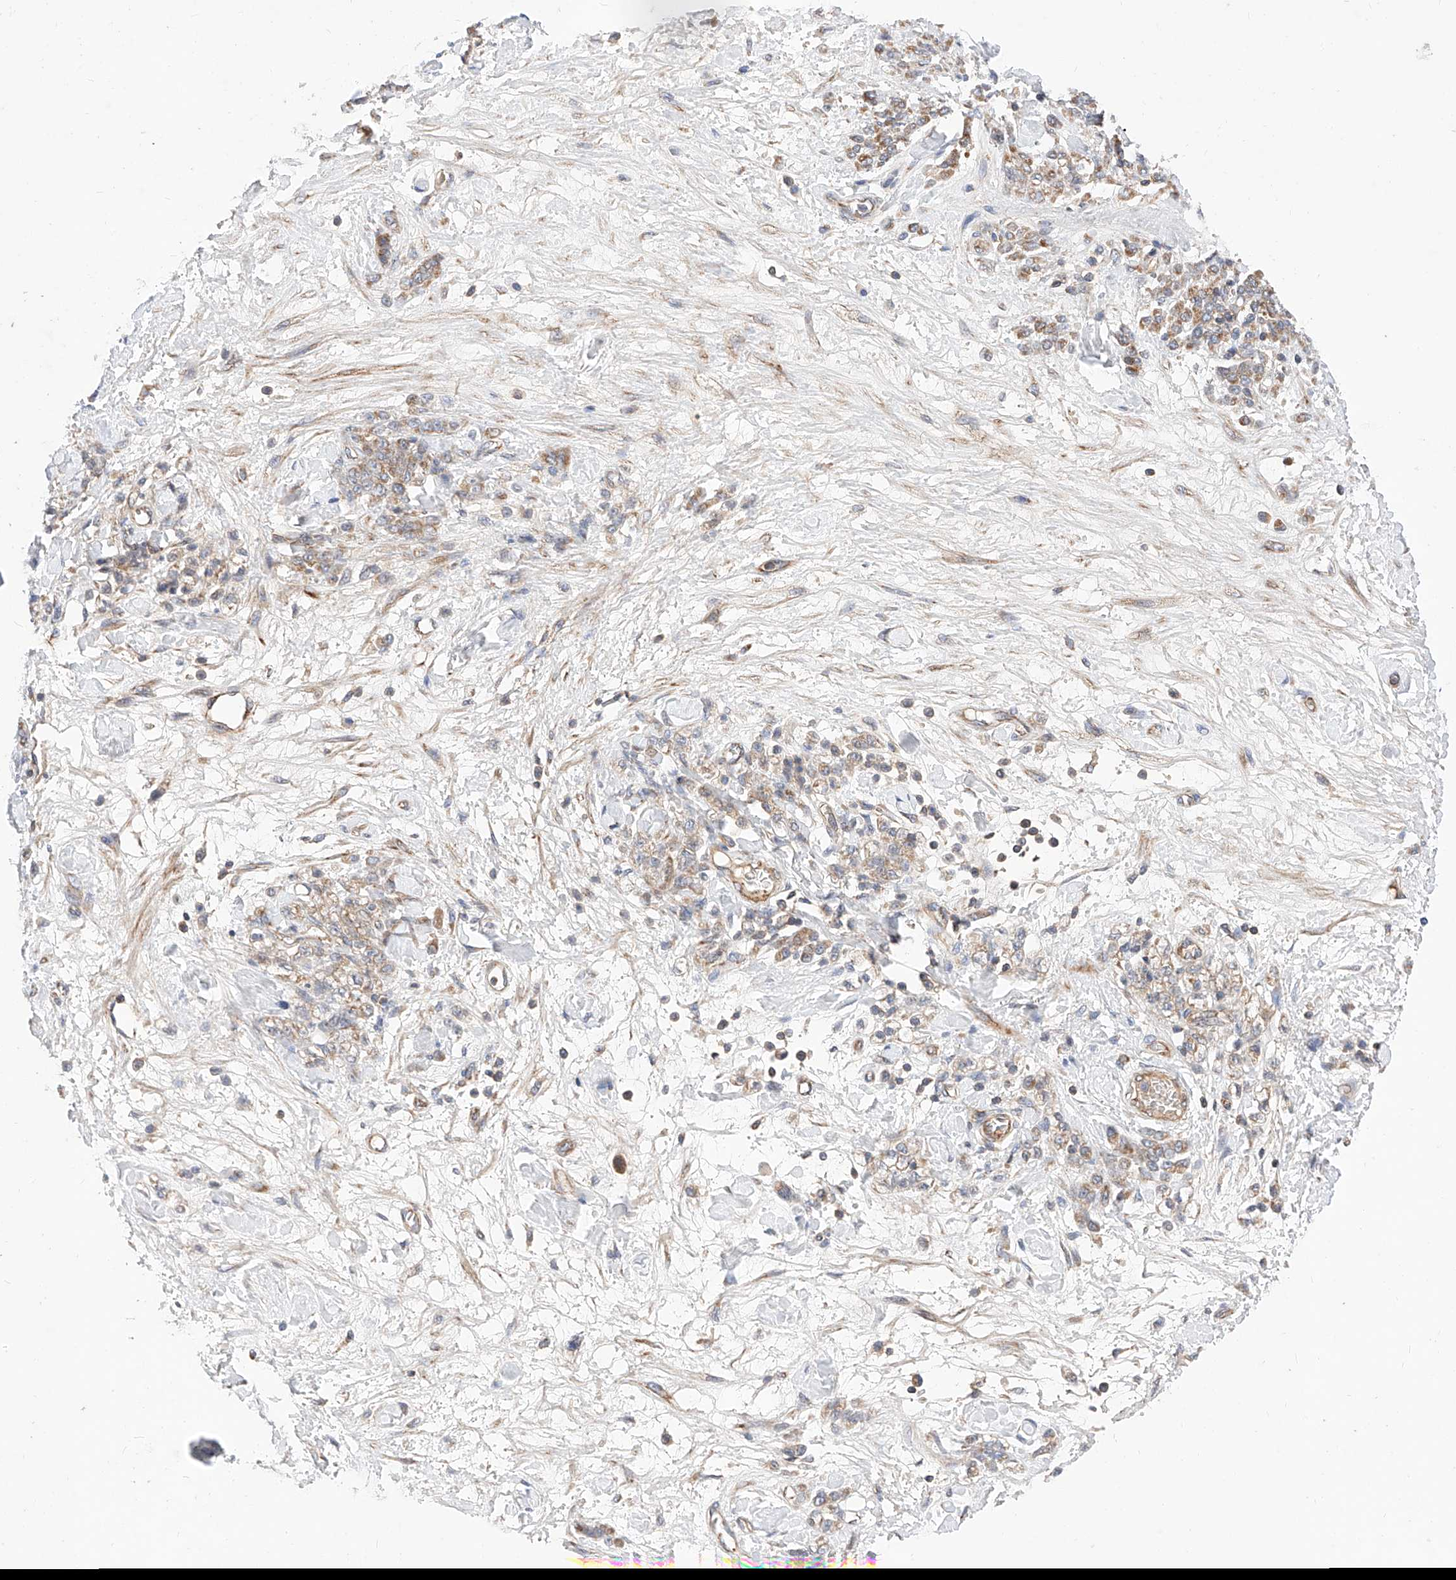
{"staining": {"intensity": "moderate", "quantity": ">75%", "location": "cytoplasmic/membranous"}, "tissue": "stomach cancer", "cell_type": "Tumor cells", "image_type": "cancer", "snomed": [{"axis": "morphology", "description": "Normal tissue, NOS"}, {"axis": "morphology", "description": "Adenocarcinoma, NOS"}, {"axis": "topography", "description": "Stomach"}], "caption": "Stomach cancer tissue reveals moderate cytoplasmic/membranous positivity in about >75% of tumor cells, visualized by immunohistochemistry.", "gene": "NR1D1", "patient": {"sex": "male", "age": 82}}